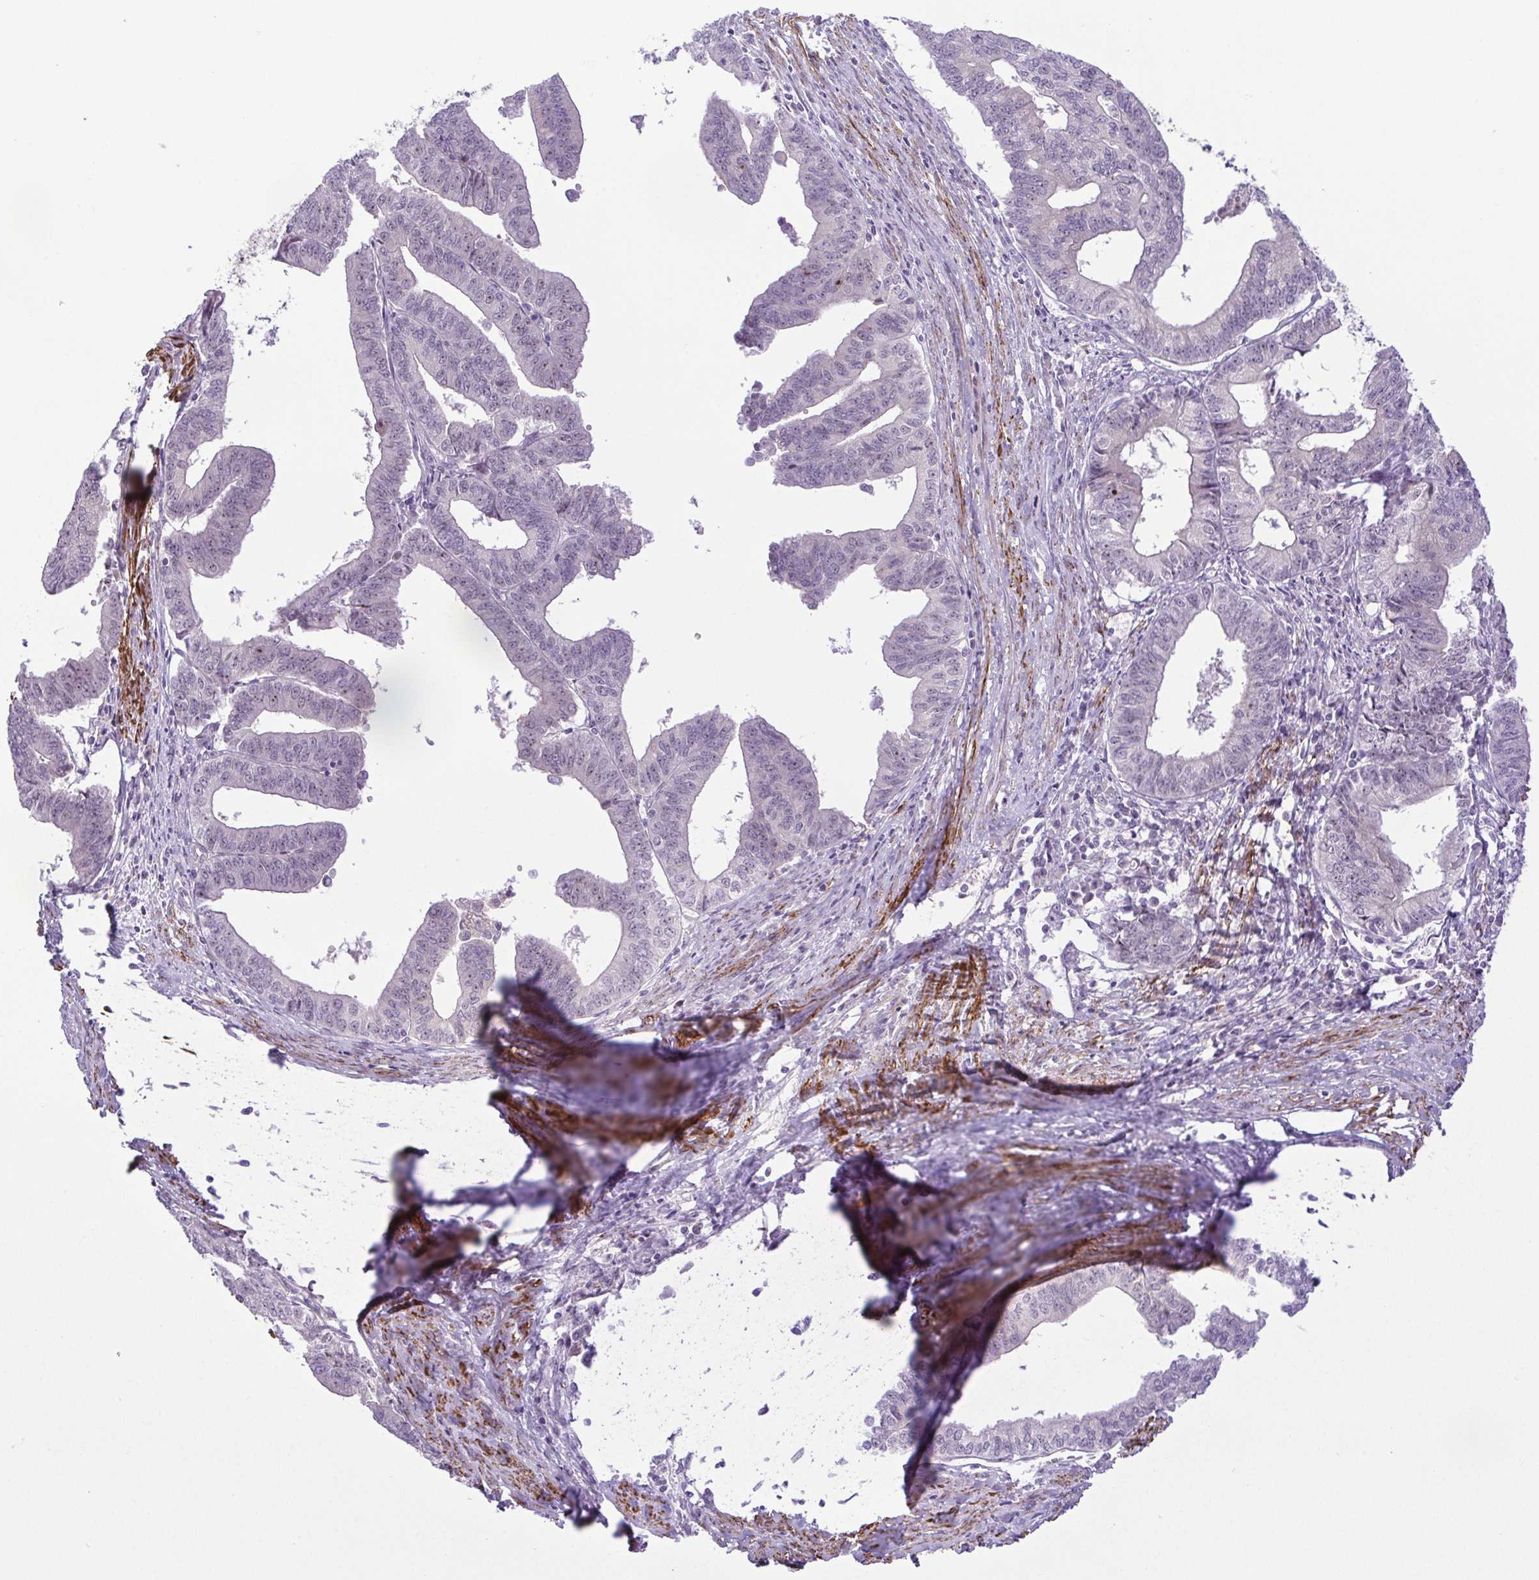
{"staining": {"intensity": "negative", "quantity": "none", "location": "none"}, "tissue": "endometrial cancer", "cell_type": "Tumor cells", "image_type": "cancer", "snomed": [{"axis": "morphology", "description": "Adenocarcinoma, NOS"}, {"axis": "topography", "description": "Endometrium"}], "caption": "Immunohistochemistry (IHC) of human endometrial cancer (adenocarcinoma) reveals no staining in tumor cells.", "gene": "RSL24D1", "patient": {"sex": "female", "age": 65}}